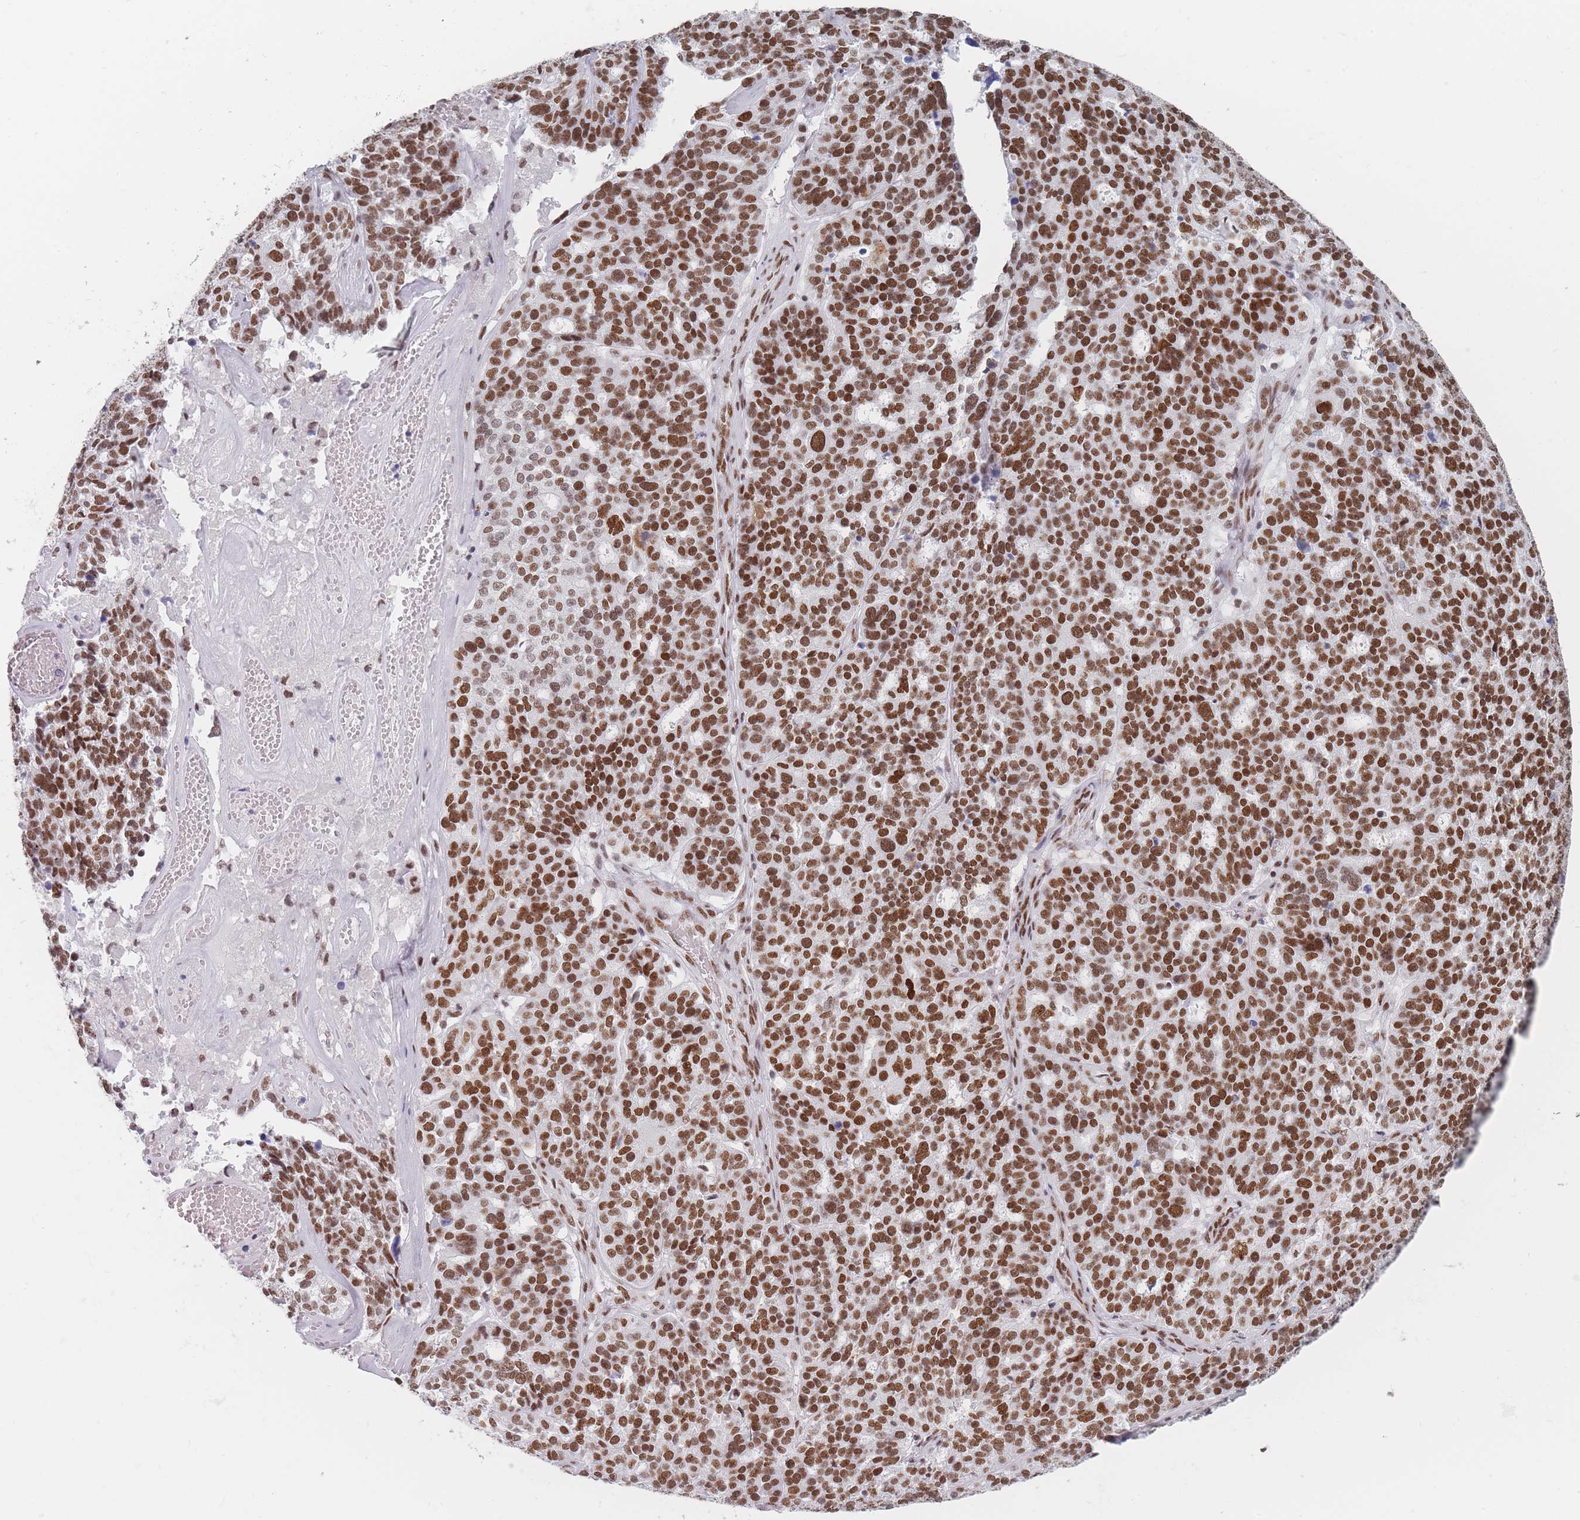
{"staining": {"intensity": "moderate", "quantity": ">75%", "location": "nuclear"}, "tissue": "ovarian cancer", "cell_type": "Tumor cells", "image_type": "cancer", "snomed": [{"axis": "morphology", "description": "Cystadenocarcinoma, serous, NOS"}, {"axis": "topography", "description": "Ovary"}], "caption": "Immunohistochemistry (IHC) staining of ovarian cancer (serous cystadenocarcinoma), which shows medium levels of moderate nuclear positivity in about >75% of tumor cells indicating moderate nuclear protein positivity. The staining was performed using DAB (3,3'-diaminobenzidine) (brown) for protein detection and nuclei were counterstained in hematoxylin (blue).", "gene": "SAFB2", "patient": {"sex": "female", "age": 59}}